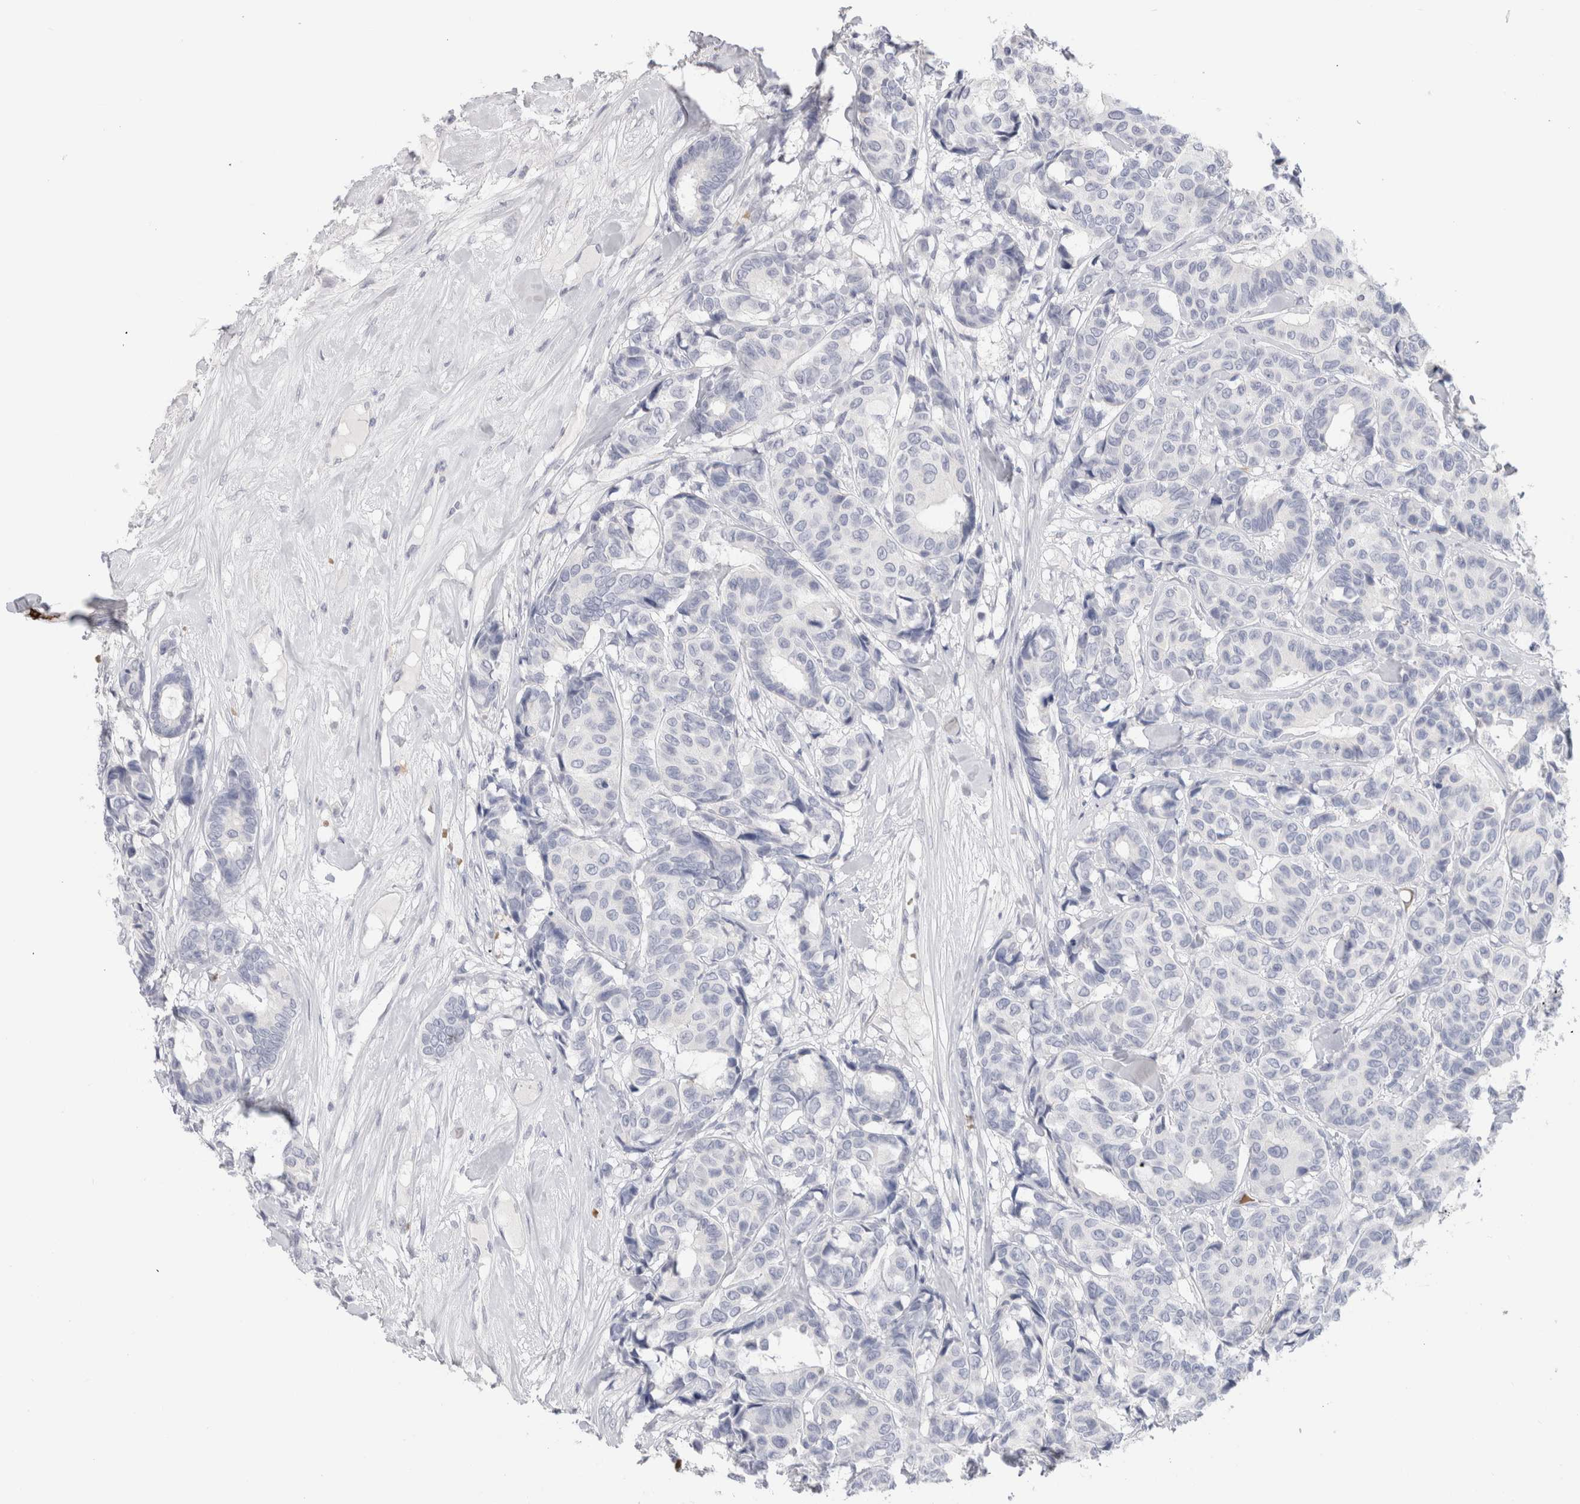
{"staining": {"intensity": "negative", "quantity": "none", "location": "none"}, "tissue": "breast cancer", "cell_type": "Tumor cells", "image_type": "cancer", "snomed": [{"axis": "morphology", "description": "Duct carcinoma"}, {"axis": "topography", "description": "Breast"}], "caption": "Tumor cells show no significant protein positivity in breast cancer.", "gene": "CD38", "patient": {"sex": "female", "age": 87}}